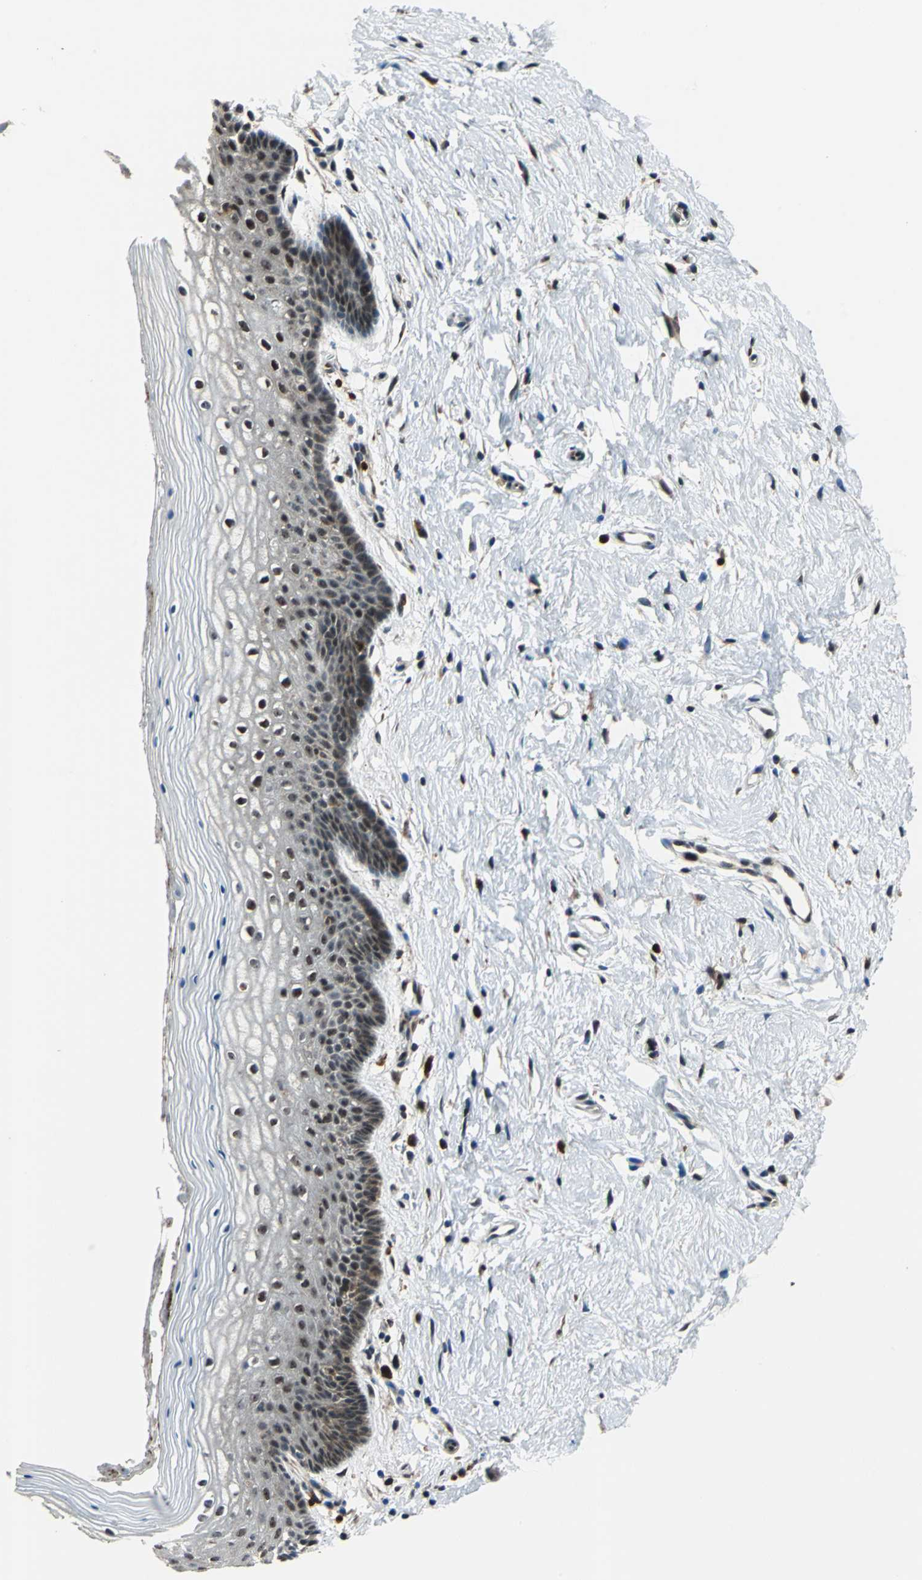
{"staining": {"intensity": "strong", "quantity": "<25%", "location": "nuclear"}, "tissue": "vagina", "cell_type": "Squamous epithelial cells", "image_type": "normal", "snomed": [{"axis": "morphology", "description": "Normal tissue, NOS"}, {"axis": "topography", "description": "Vagina"}], "caption": "Immunohistochemical staining of normal human vagina displays <25% levels of strong nuclear protein positivity in approximately <25% of squamous epithelial cells. (Brightfield microscopy of DAB IHC at high magnification).", "gene": "AATF", "patient": {"sex": "female", "age": 46}}